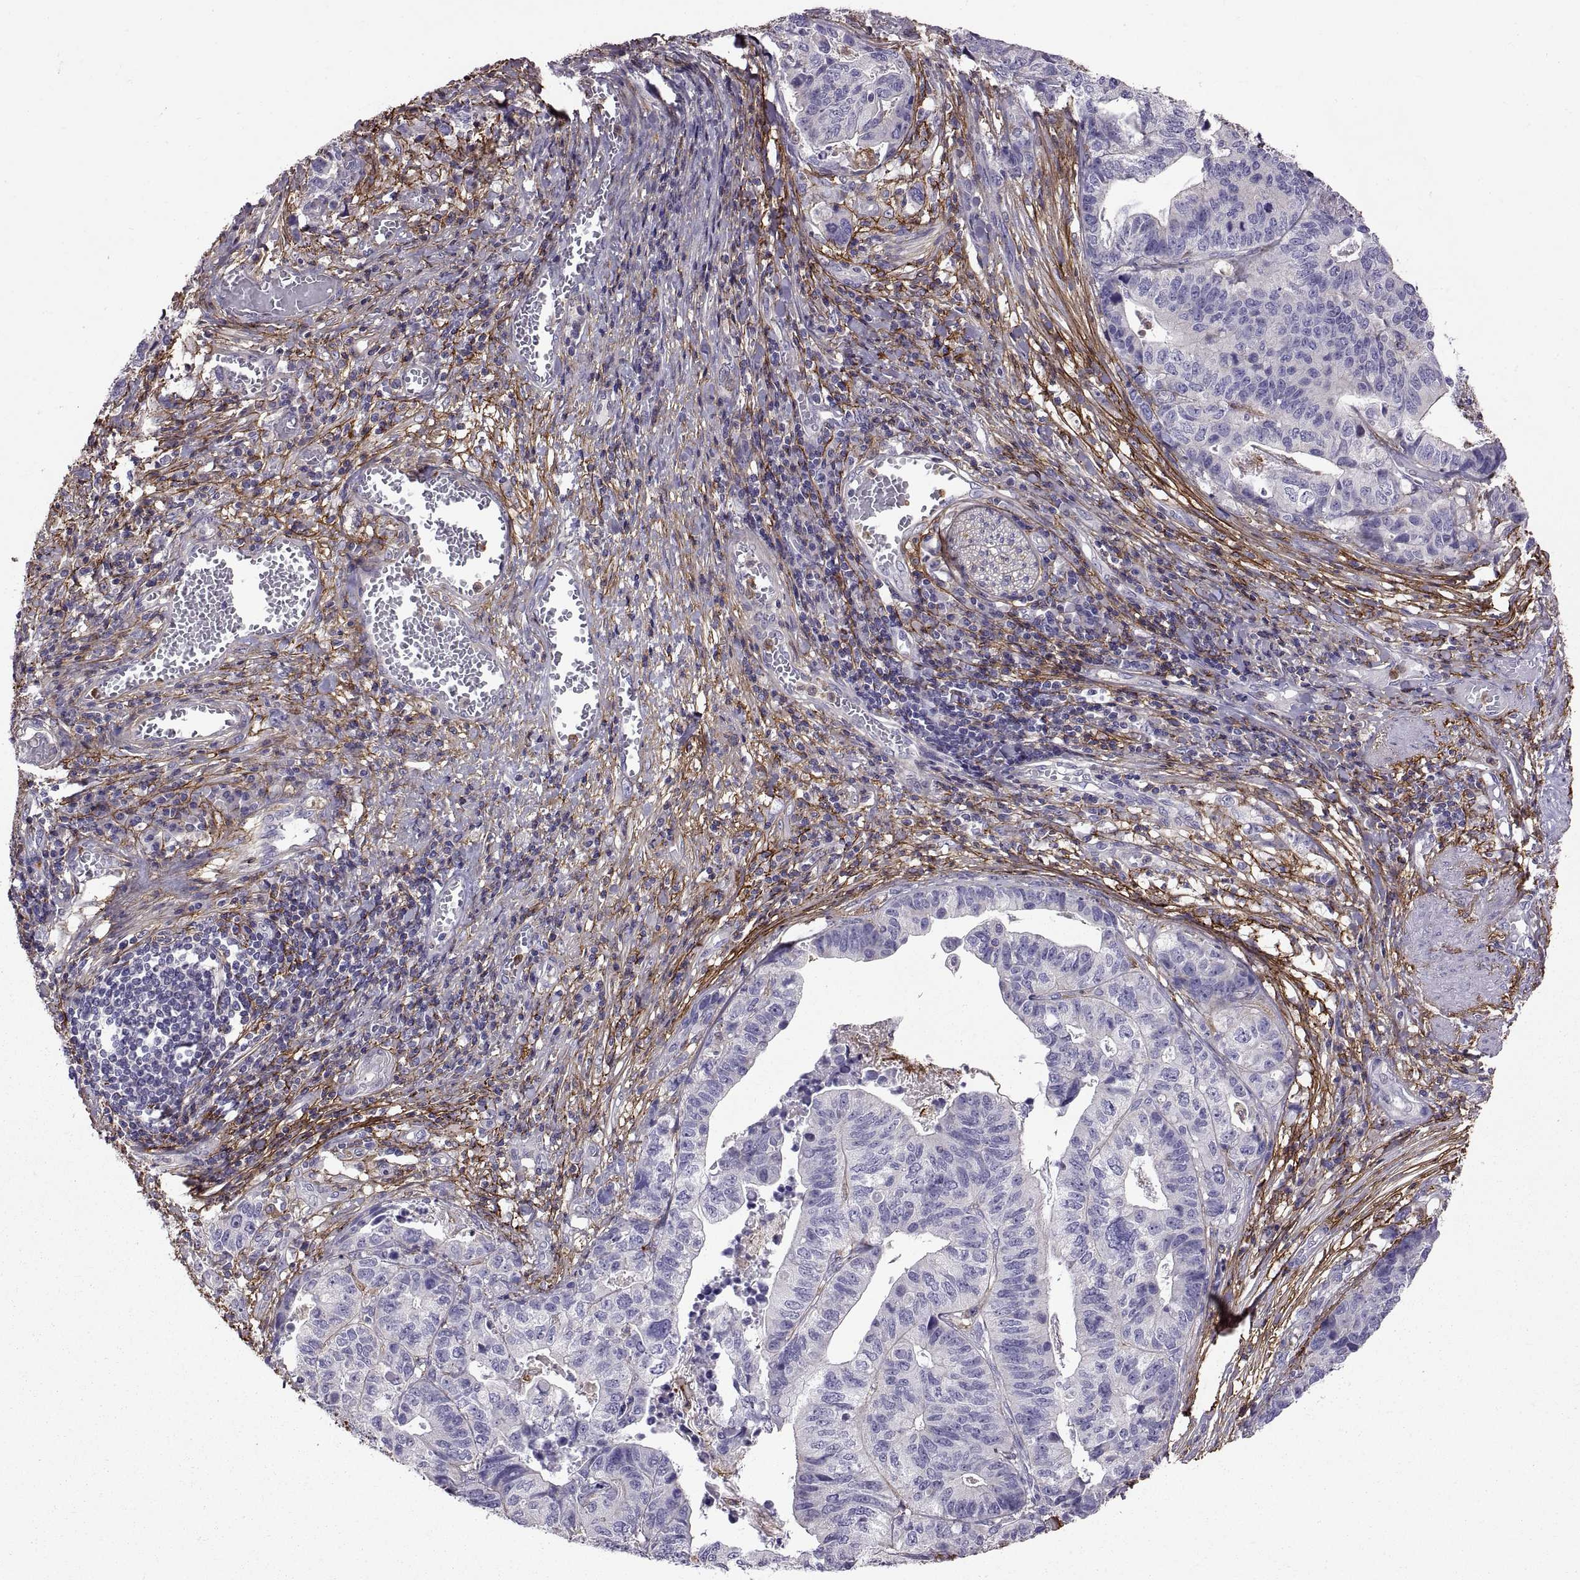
{"staining": {"intensity": "negative", "quantity": "none", "location": "none"}, "tissue": "stomach cancer", "cell_type": "Tumor cells", "image_type": "cancer", "snomed": [{"axis": "morphology", "description": "Adenocarcinoma, NOS"}, {"axis": "topography", "description": "Stomach, upper"}], "caption": "Immunohistochemical staining of stomach cancer reveals no significant expression in tumor cells.", "gene": "EMILIN2", "patient": {"sex": "female", "age": 67}}